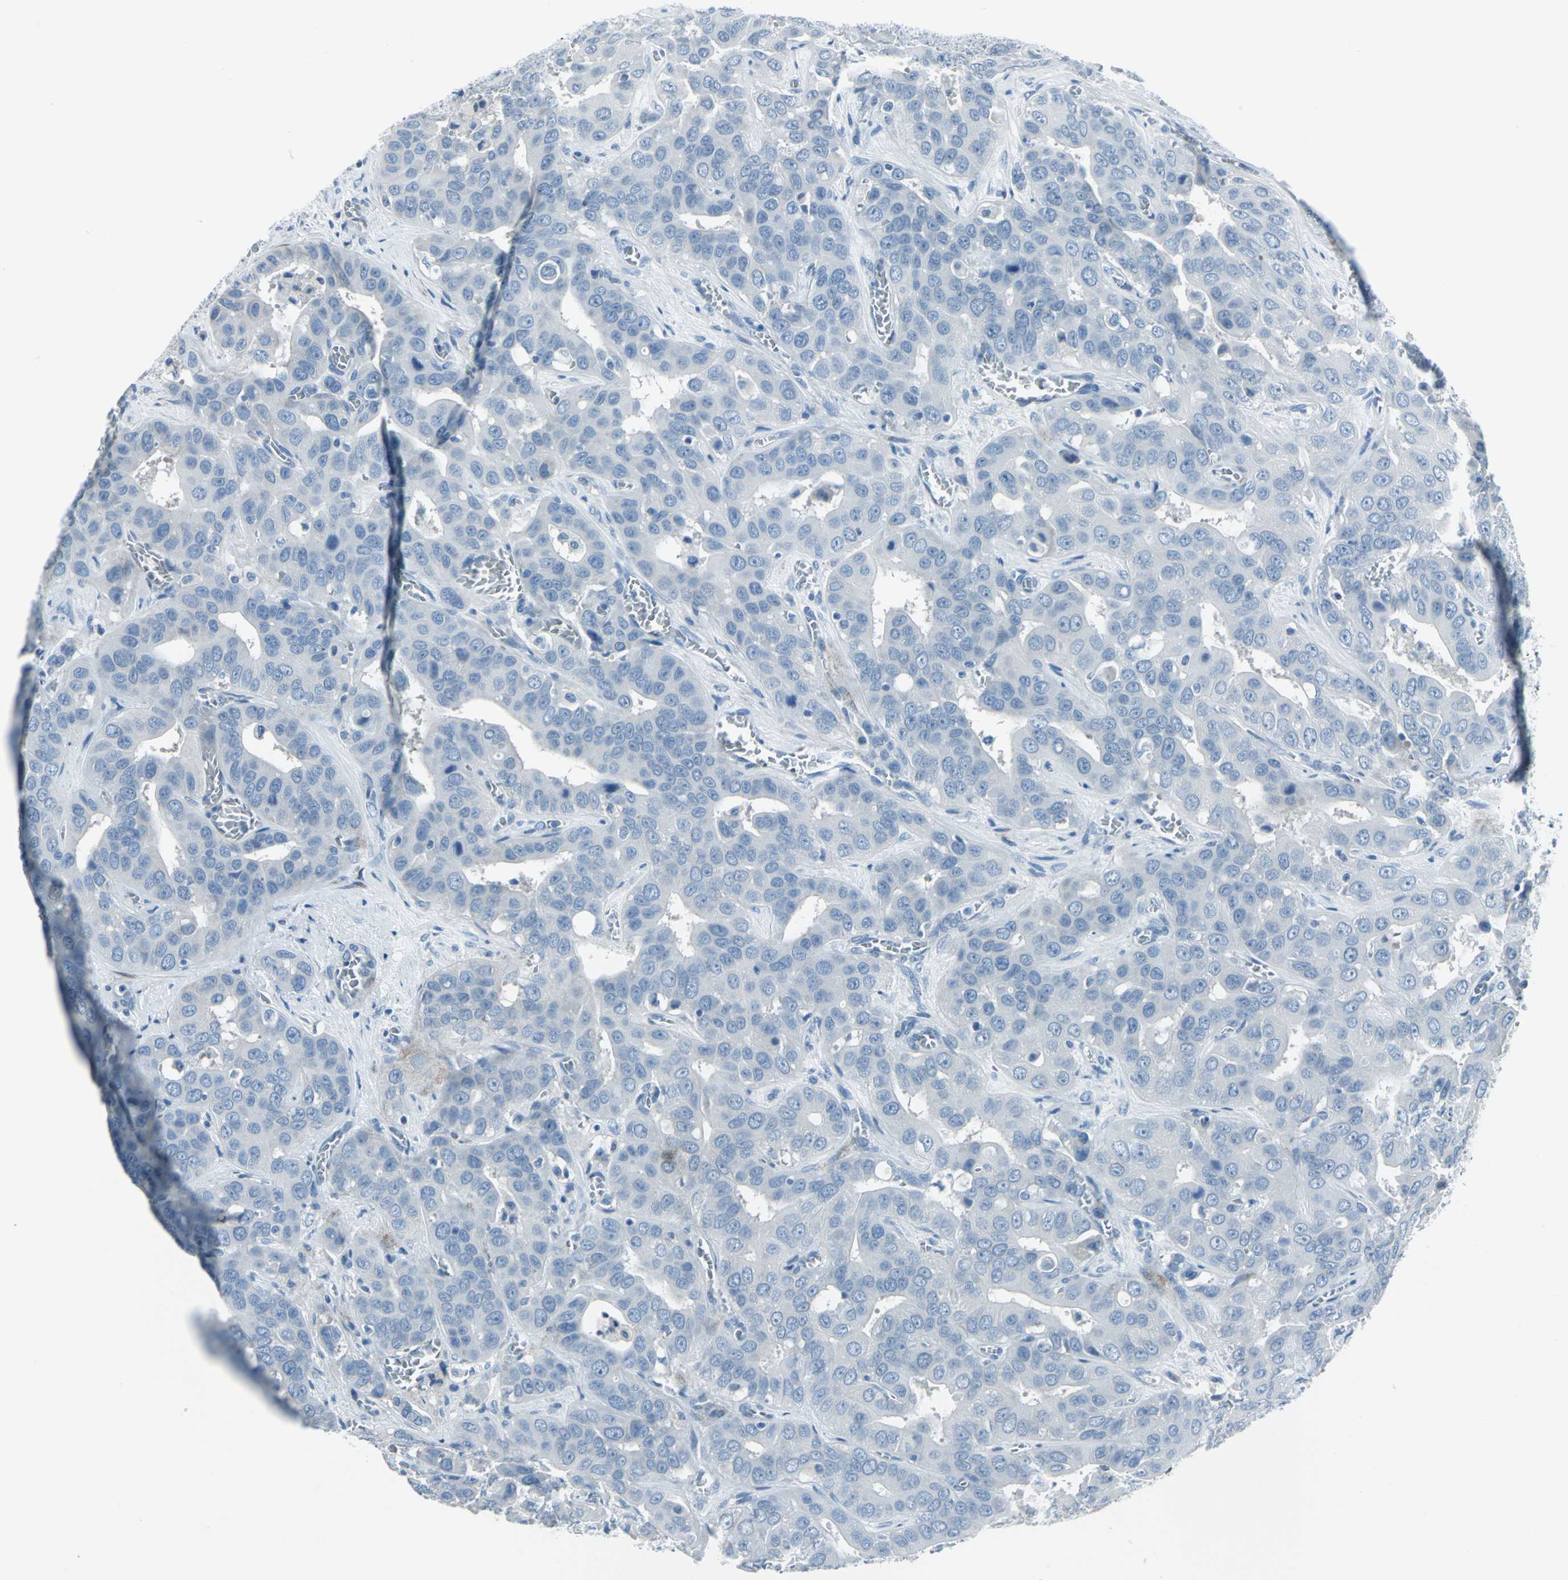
{"staining": {"intensity": "negative", "quantity": "none", "location": "none"}, "tissue": "liver cancer", "cell_type": "Tumor cells", "image_type": "cancer", "snomed": [{"axis": "morphology", "description": "Cholangiocarcinoma"}, {"axis": "topography", "description": "Liver"}], "caption": "Tumor cells show no significant expression in cholangiocarcinoma (liver).", "gene": "DNAI2", "patient": {"sex": "female", "age": 52}}